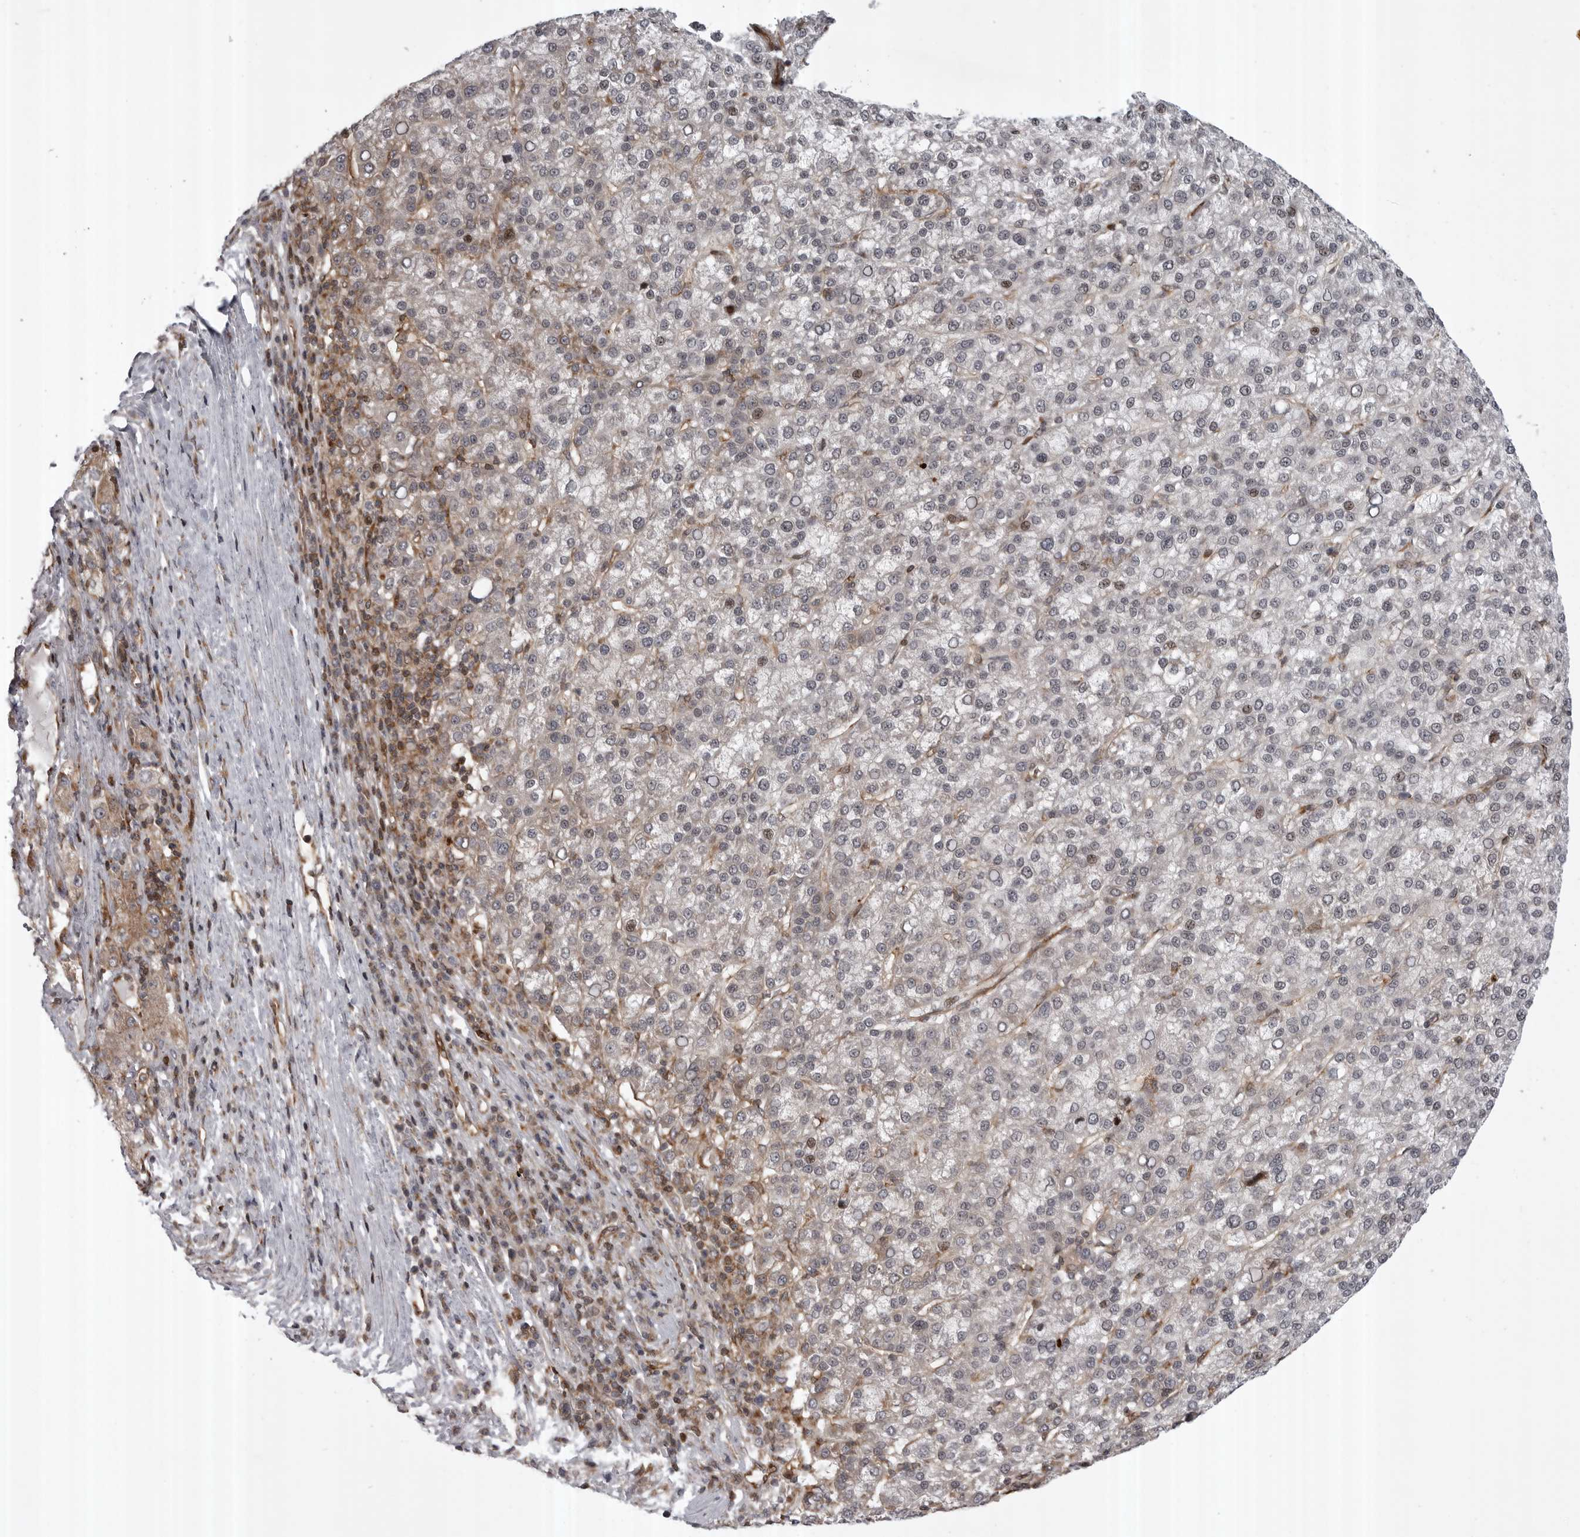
{"staining": {"intensity": "weak", "quantity": "<25%", "location": "cytoplasmic/membranous"}, "tissue": "liver cancer", "cell_type": "Tumor cells", "image_type": "cancer", "snomed": [{"axis": "morphology", "description": "Carcinoma, Hepatocellular, NOS"}, {"axis": "topography", "description": "Liver"}], "caption": "Liver cancer (hepatocellular carcinoma) stained for a protein using immunohistochemistry (IHC) displays no expression tumor cells.", "gene": "ABL1", "patient": {"sex": "female", "age": 58}}